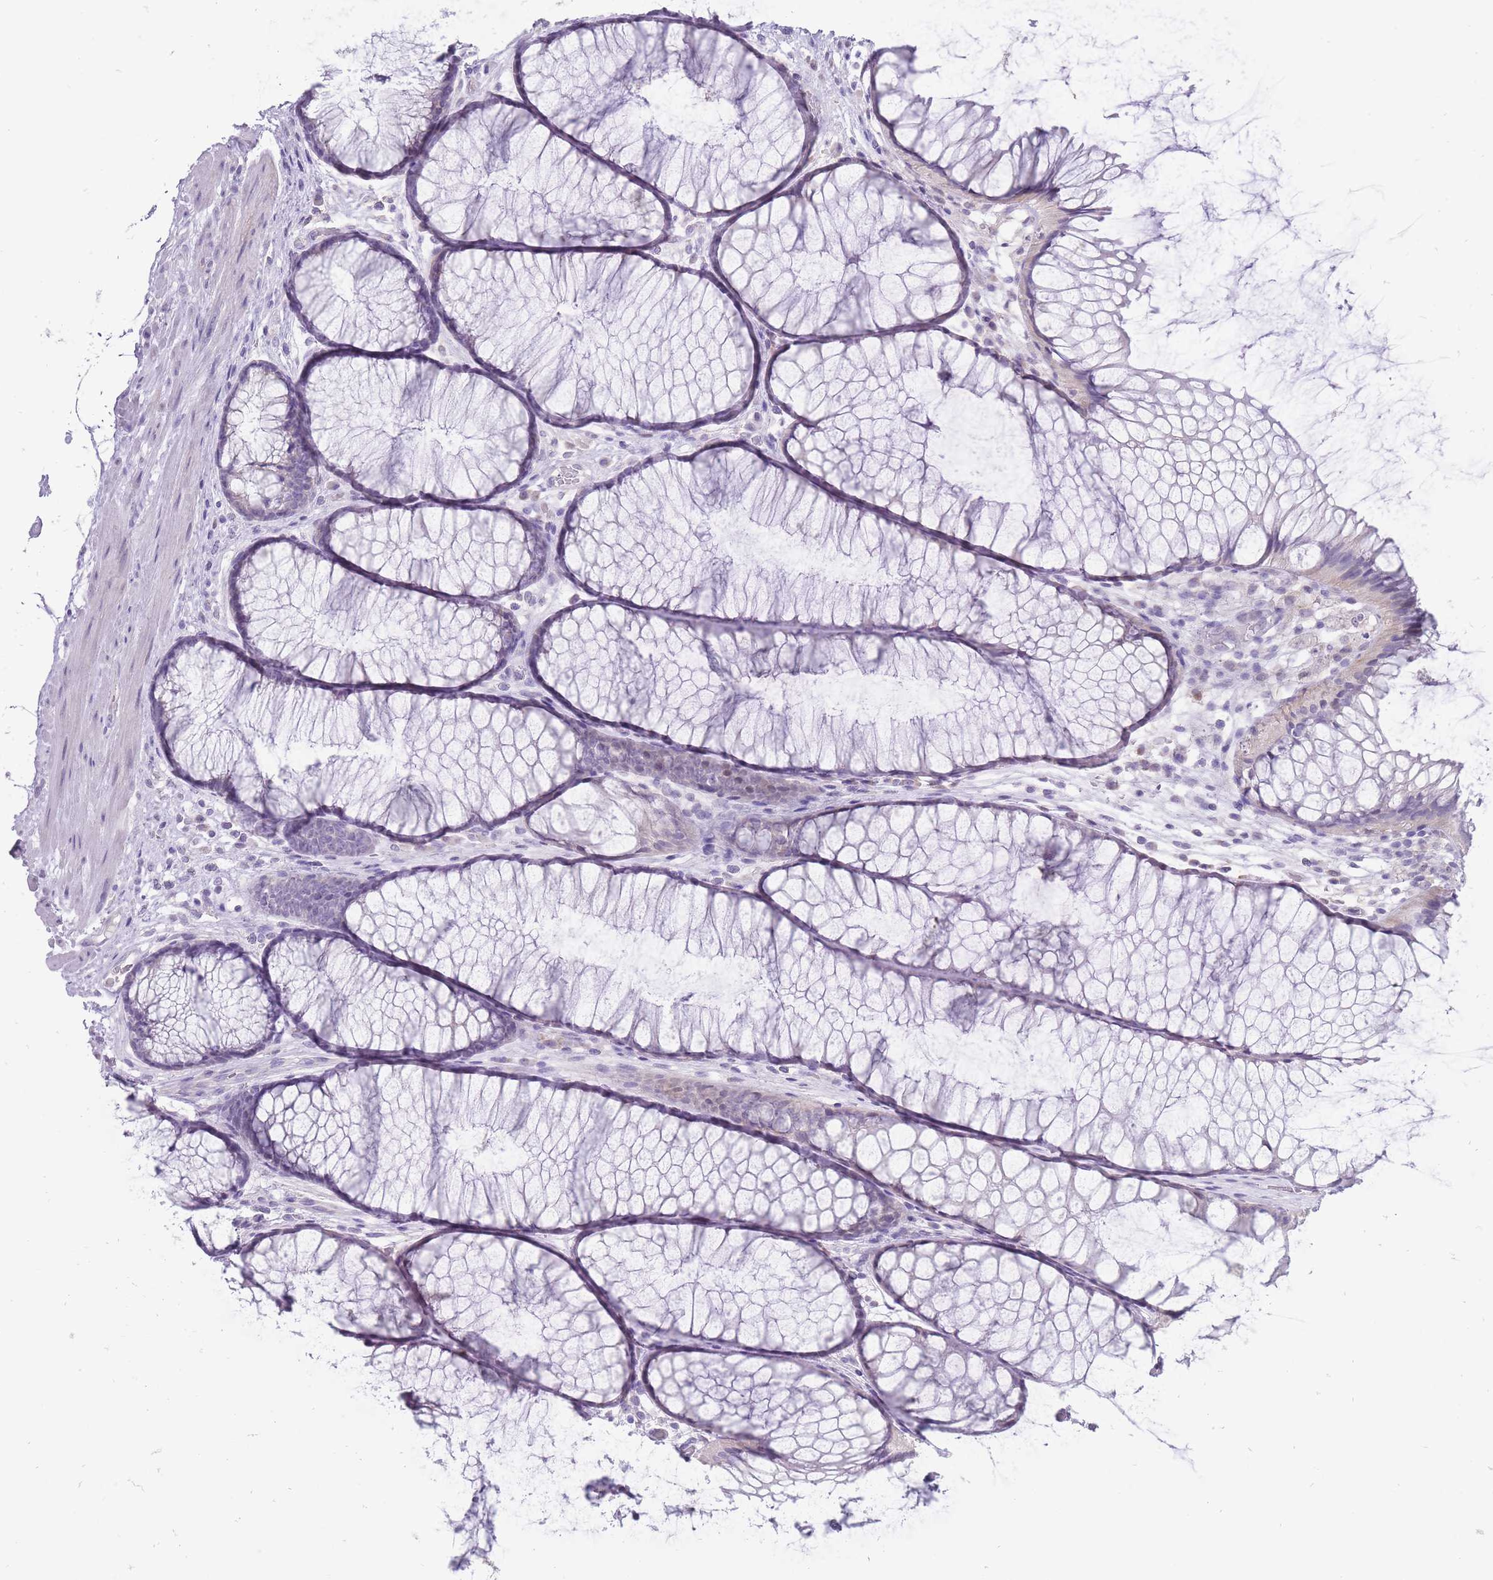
{"staining": {"intensity": "negative", "quantity": "none", "location": "none"}, "tissue": "colon", "cell_type": "Endothelial cells", "image_type": "normal", "snomed": [{"axis": "morphology", "description": "Normal tissue, NOS"}, {"axis": "topography", "description": "Colon"}], "caption": "The photomicrograph exhibits no staining of endothelial cells in benign colon. Nuclei are stained in blue.", "gene": "ERICH4", "patient": {"sex": "female", "age": 82}}